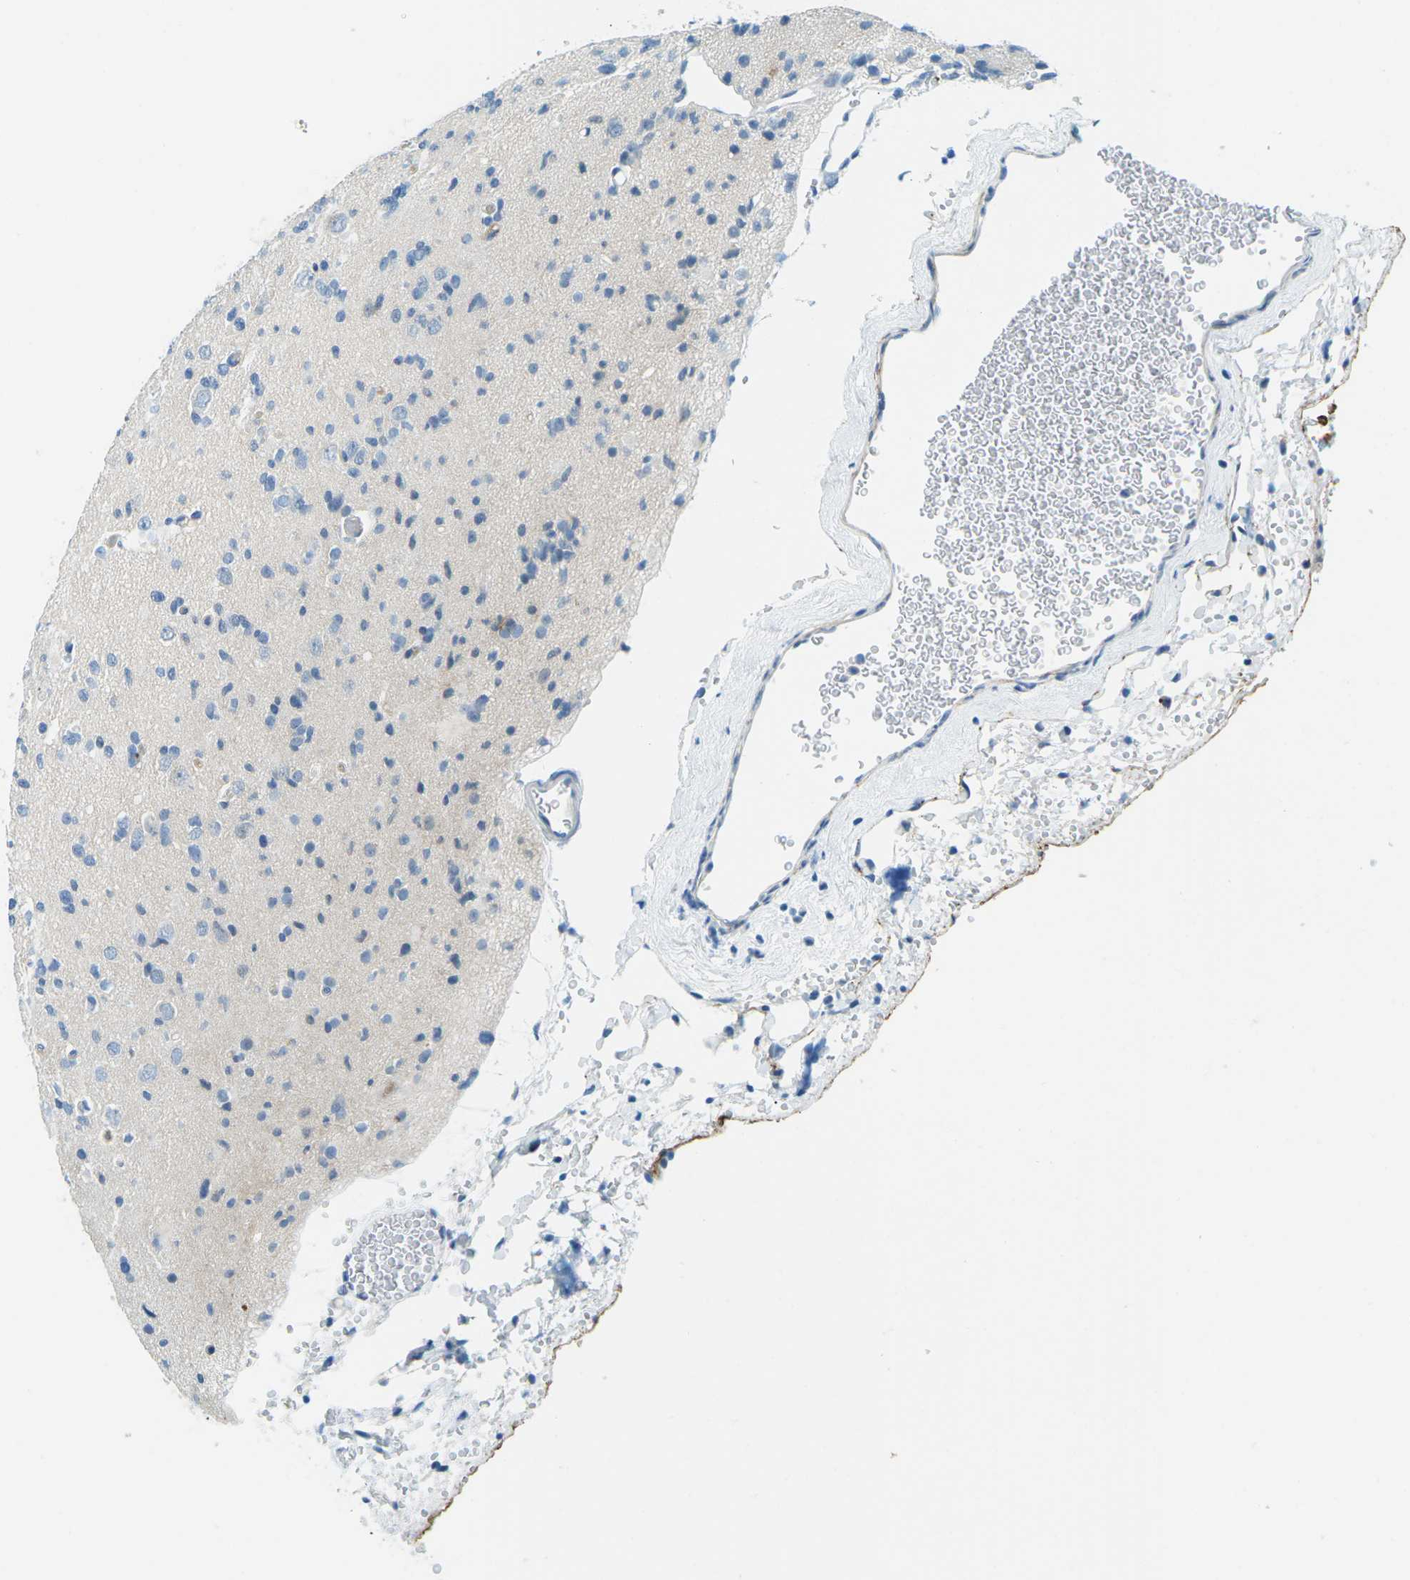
{"staining": {"intensity": "negative", "quantity": "none", "location": "none"}, "tissue": "glioma", "cell_type": "Tumor cells", "image_type": "cancer", "snomed": [{"axis": "morphology", "description": "Glioma, malignant, Low grade"}, {"axis": "topography", "description": "Brain"}], "caption": "Immunohistochemical staining of human glioma reveals no significant expression in tumor cells. (Stains: DAB (3,3'-diaminobenzidine) immunohistochemistry (IHC) with hematoxylin counter stain, Microscopy: brightfield microscopy at high magnification).", "gene": "CFB", "patient": {"sex": "female", "age": 22}}